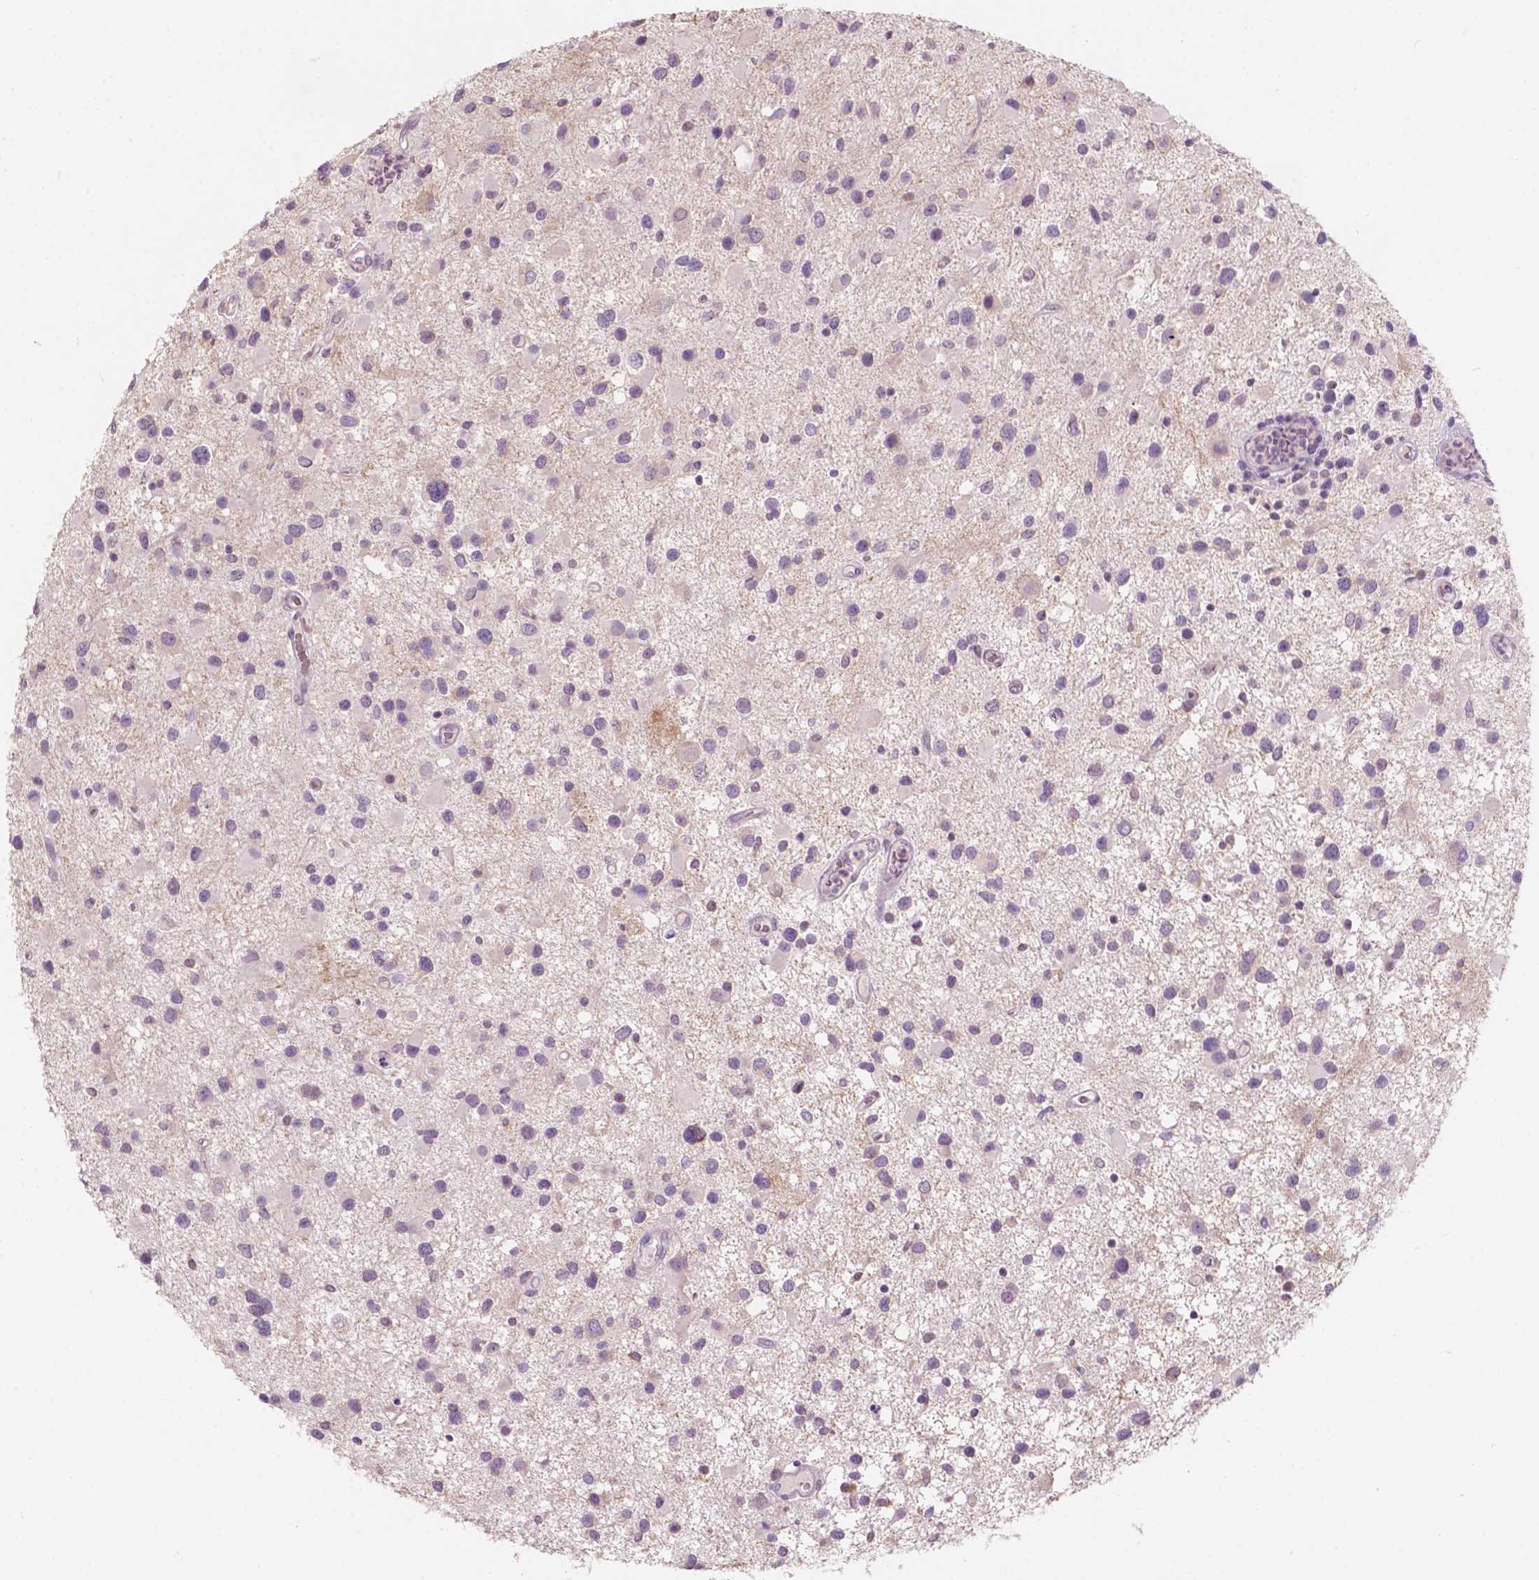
{"staining": {"intensity": "negative", "quantity": "none", "location": "none"}, "tissue": "glioma", "cell_type": "Tumor cells", "image_type": "cancer", "snomed": [{"axis": "morphology", "description": "Glioma, malignant, Low grade"}, {"axis": "topography", "description": "Brain"}], "caption": "Glioma was stained to show a protein in brown. There is no significant positivity in tumor cells.", "gene": "TM6SF2", "patient": {"sex": "female", "age": 32}}